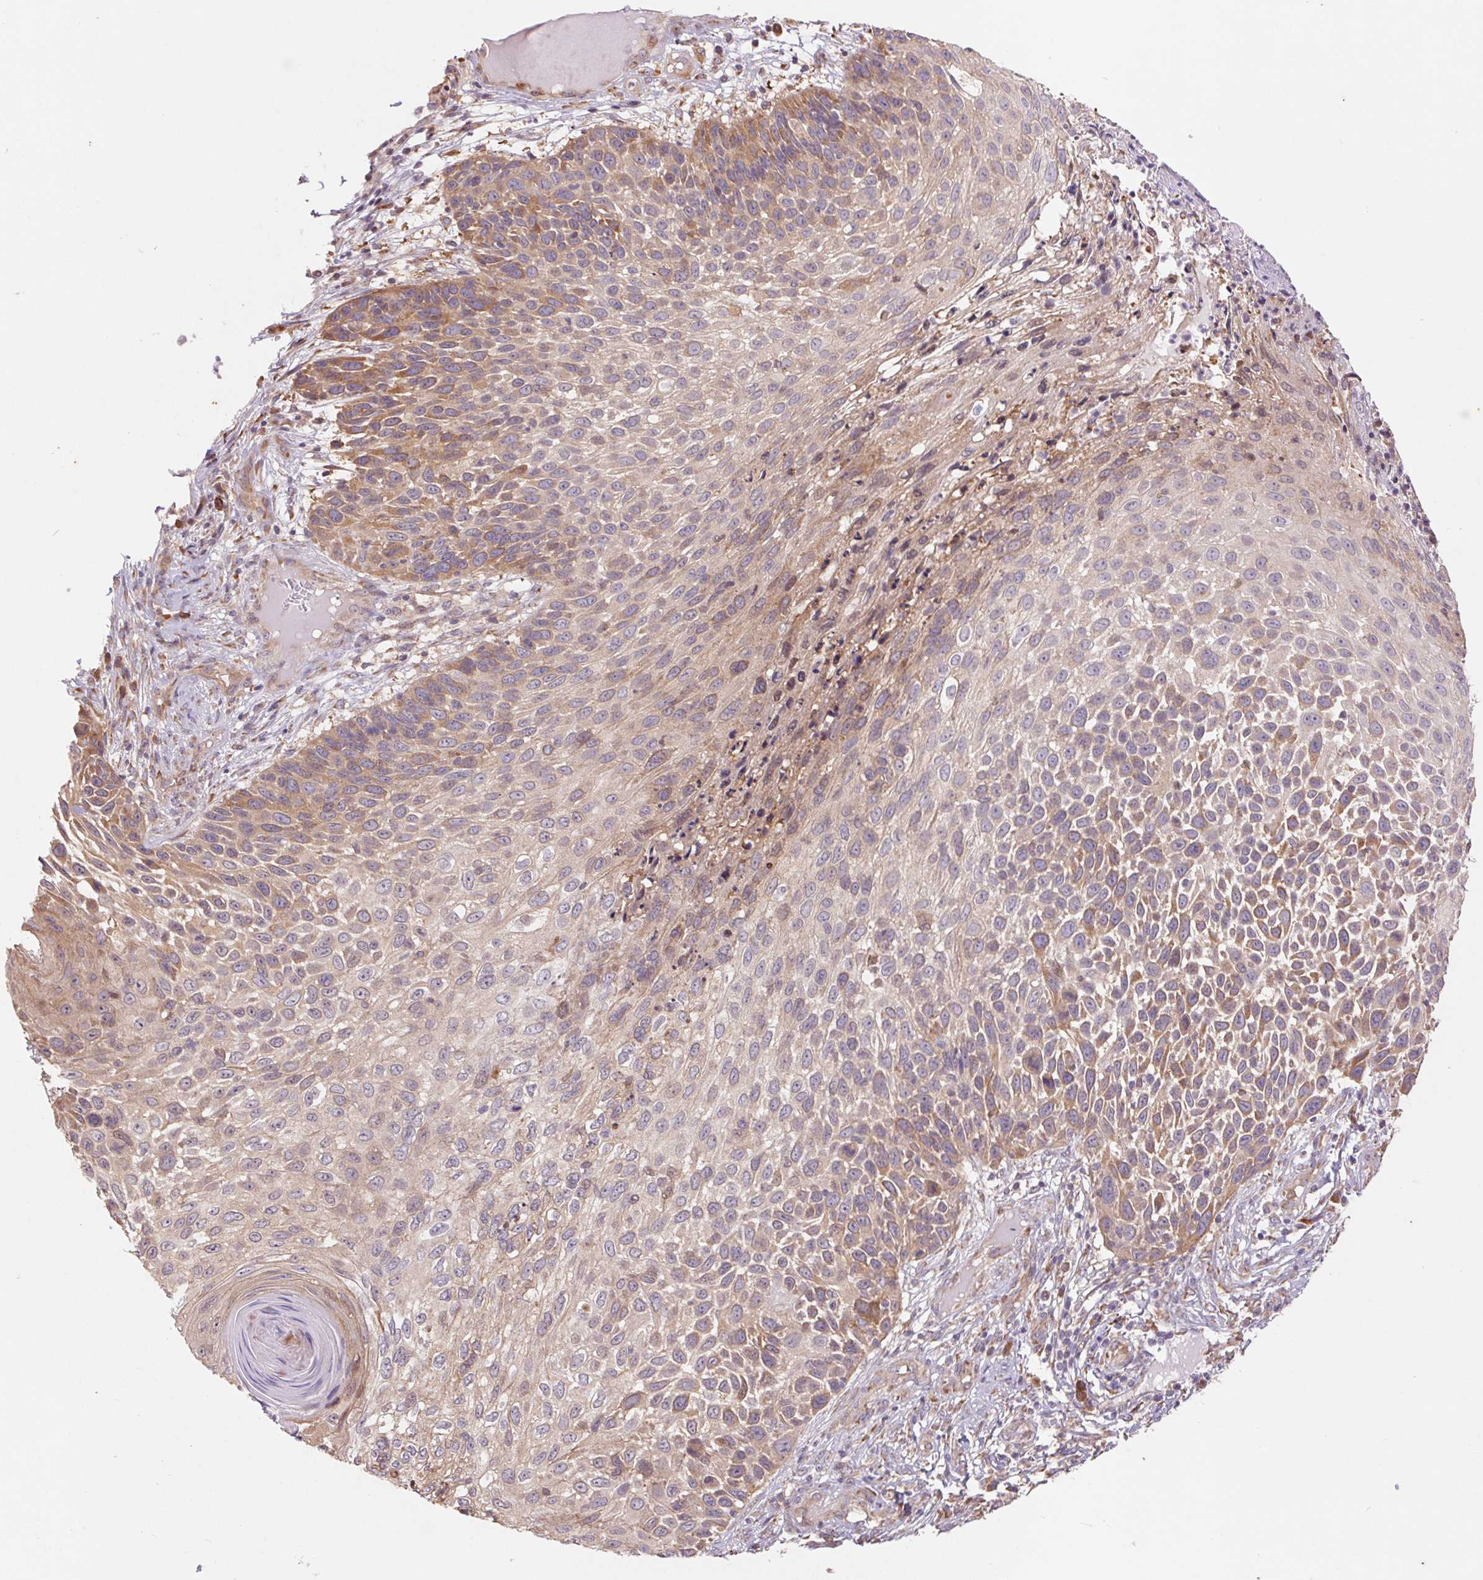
{"staining": {"intensity": "weak", "quantity": "25%-75%", "location": "cytoplasmic/membranous"}, "tissue": "skin cancer", "cell_type": "Tumor cells", "image_type": "cancer", "snomed": [{"axis": "morphology", "description": "Squamous cell carcinoma, NOS"}, {"axis": "topography", "description": "Skin"}], "caption": "Squamous cell carcinoma (skin) stained with IHC shows weak cytoplasmic/membranous positivity in about 25%-75% of tumor cells.", "gene": "RRM1", "patient": {"sex": "male", "age": 92}}